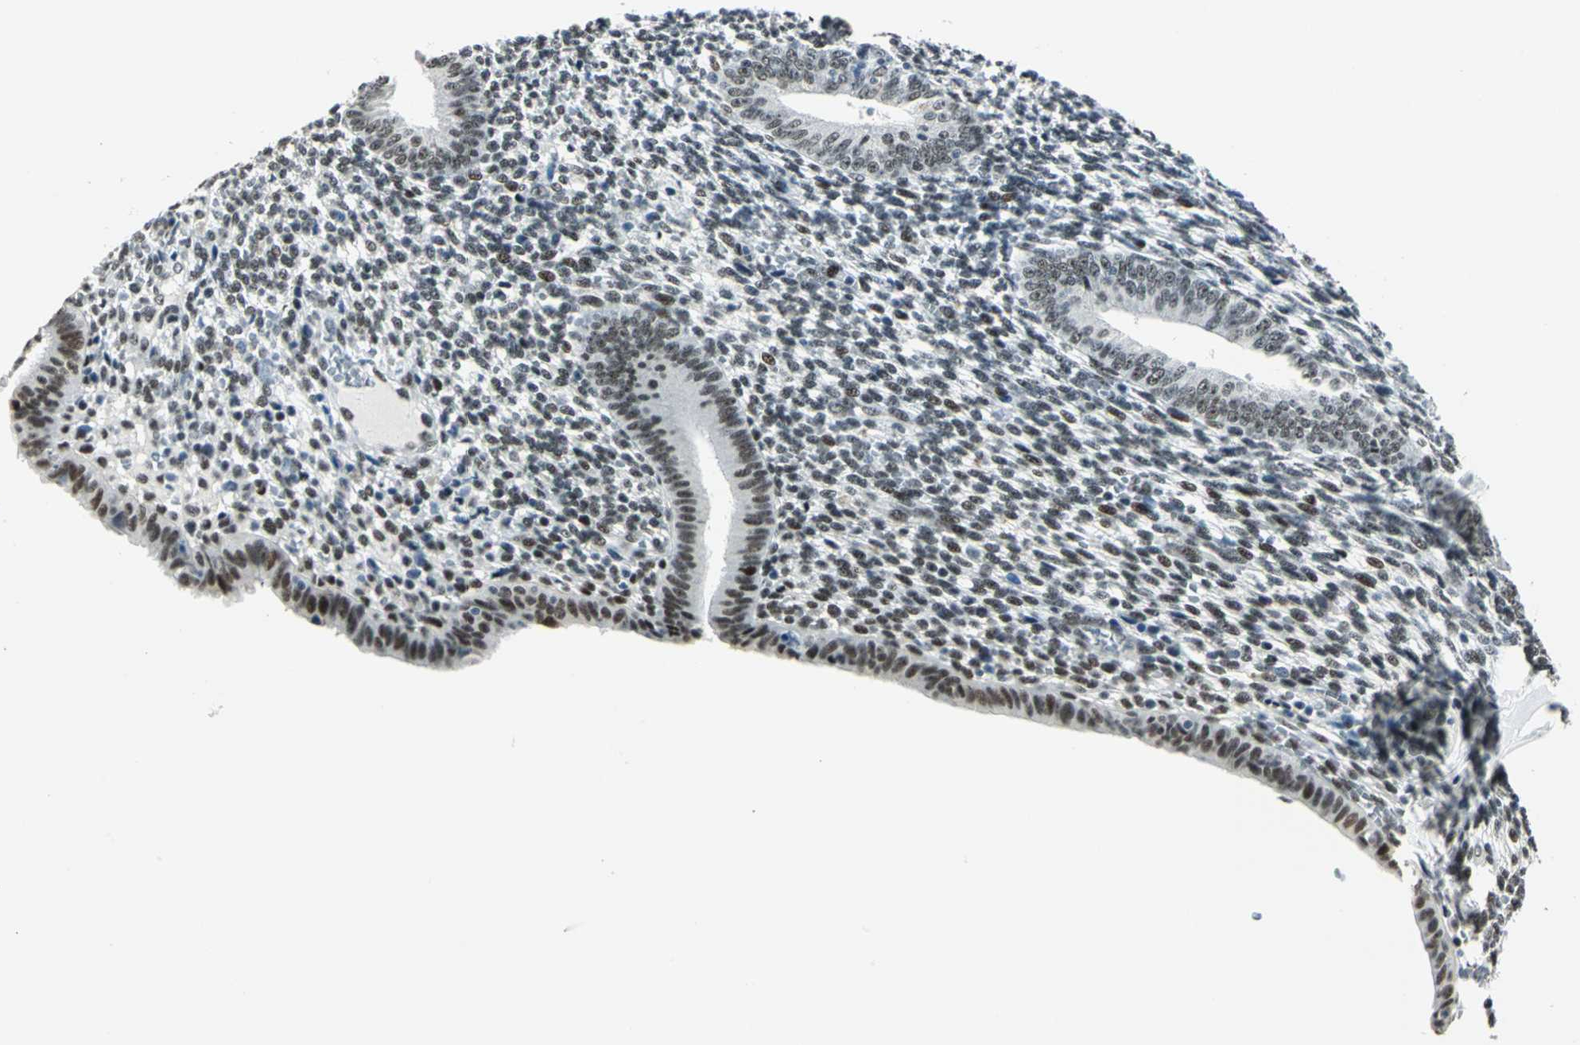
{"staining": {"intensity": "strong", "quantity": ">75%", "location": "nuclear"}, "tissue": "endometrium", "cell_type": "Cells in endometrial stroma", "image_type": "normal", "snomed": [{"axis": "morphology", "description": "Normal tissue, NOS"}, {"axis": "topography", "description": "Endometrium"}], "caption": "High-power microscopy captured an immunohistochemistry histopathology image of benign endometrium, revealing strong nuclear positivity in approximately >75% of cells in endometrial stroma. (DAB IHC, brown staining for protein, blue staining for nuclei).", "gene": "KAT6B", "patient": {"sex": "female", "age": 57}}